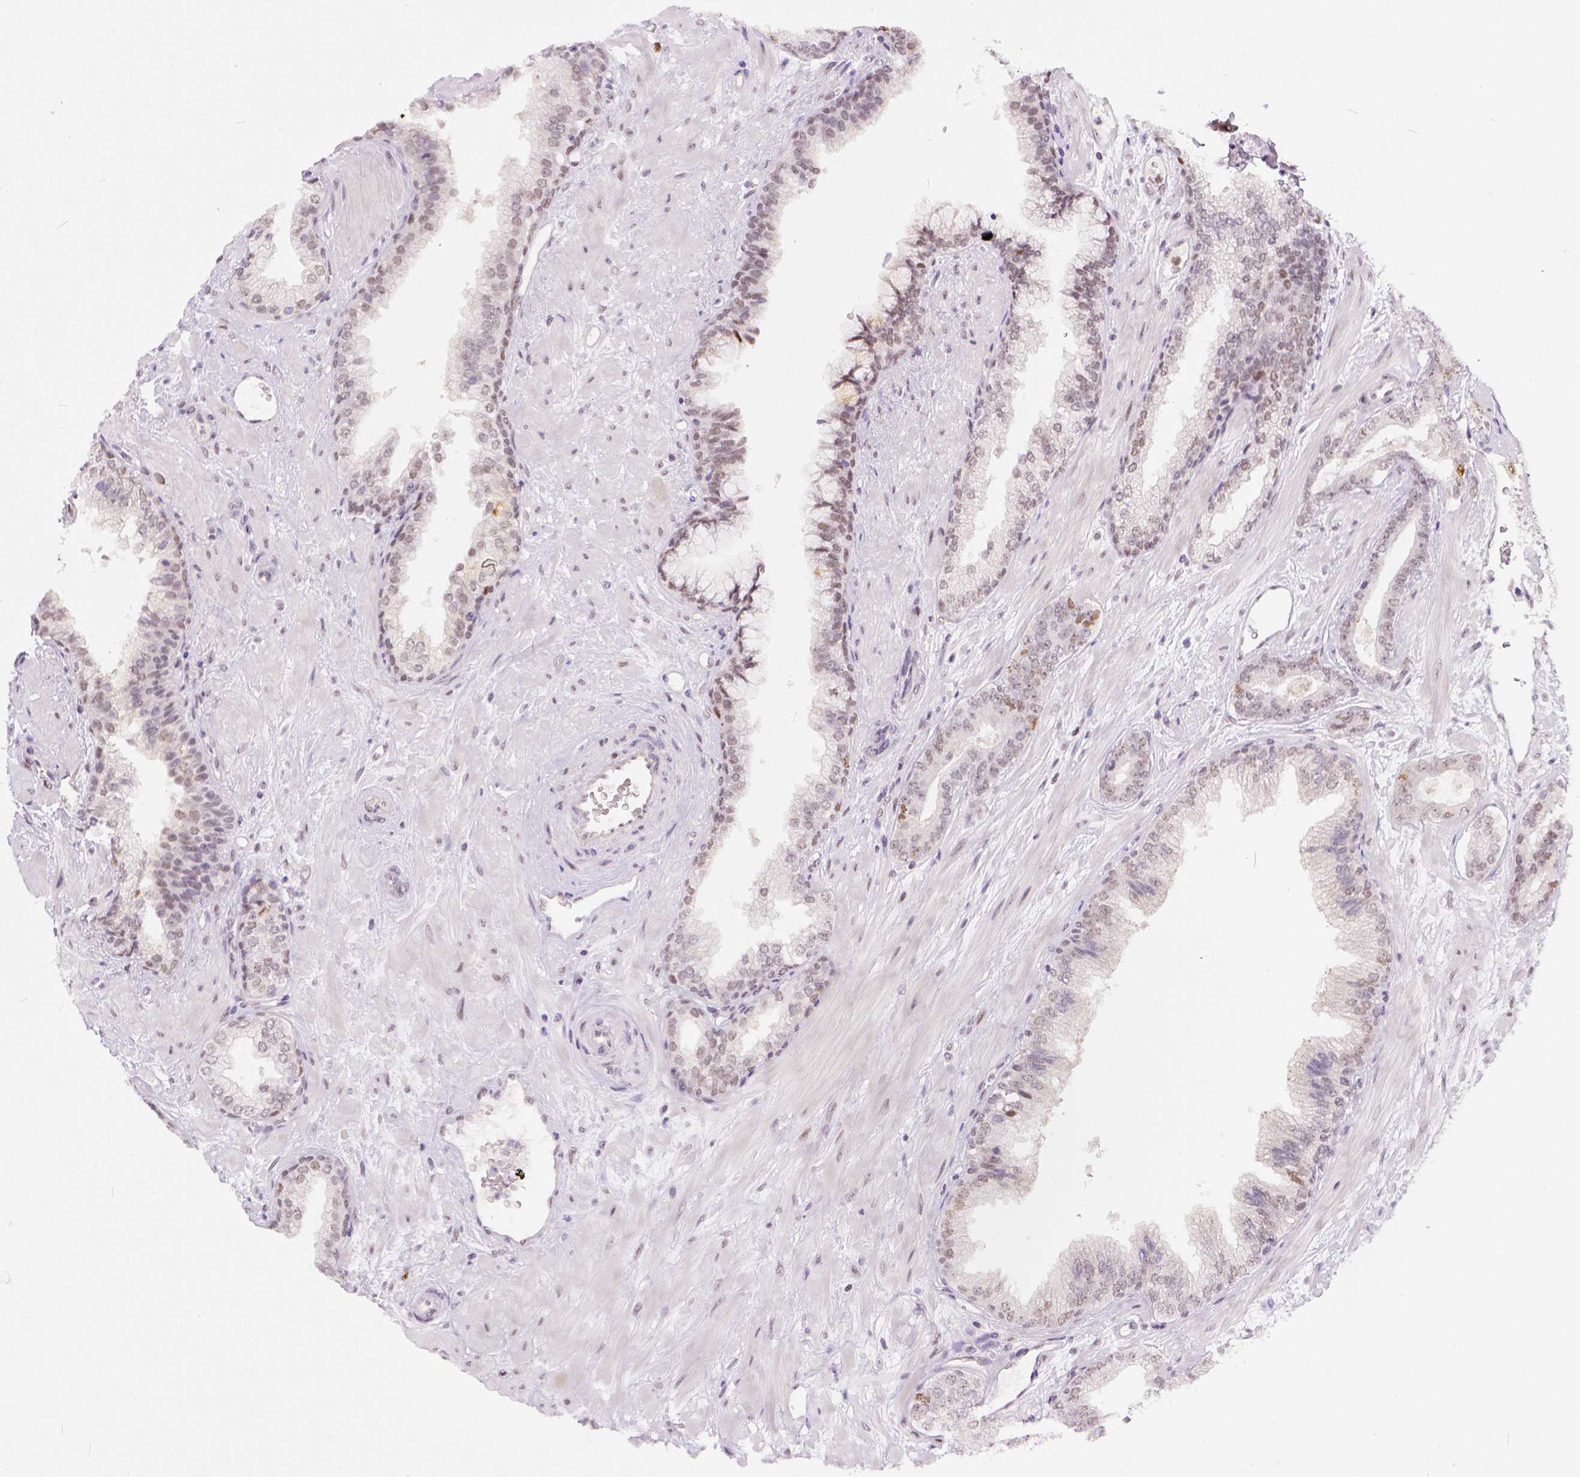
{"staining": {"intensity": "weak", "quantity": "25%-75%", "location": "nuclear"}, "tissue": "prostate cancer", "cell_type": "Tumor cells", "image_type": "cancer", "snomed": [{"axis": "morphology", "description": "Adenocarcinoma, Low grade"}, {"axis": "topography", "description": "Prostate"}], "caption": "The histopathology image reveals staining of low-grade adenocarcinoma (prostate), revealing weak nuclear protein positivity (brown color) within tumor cells.", "gene": "ERCC1", "patient": {"sex": "male", "age": 61}}